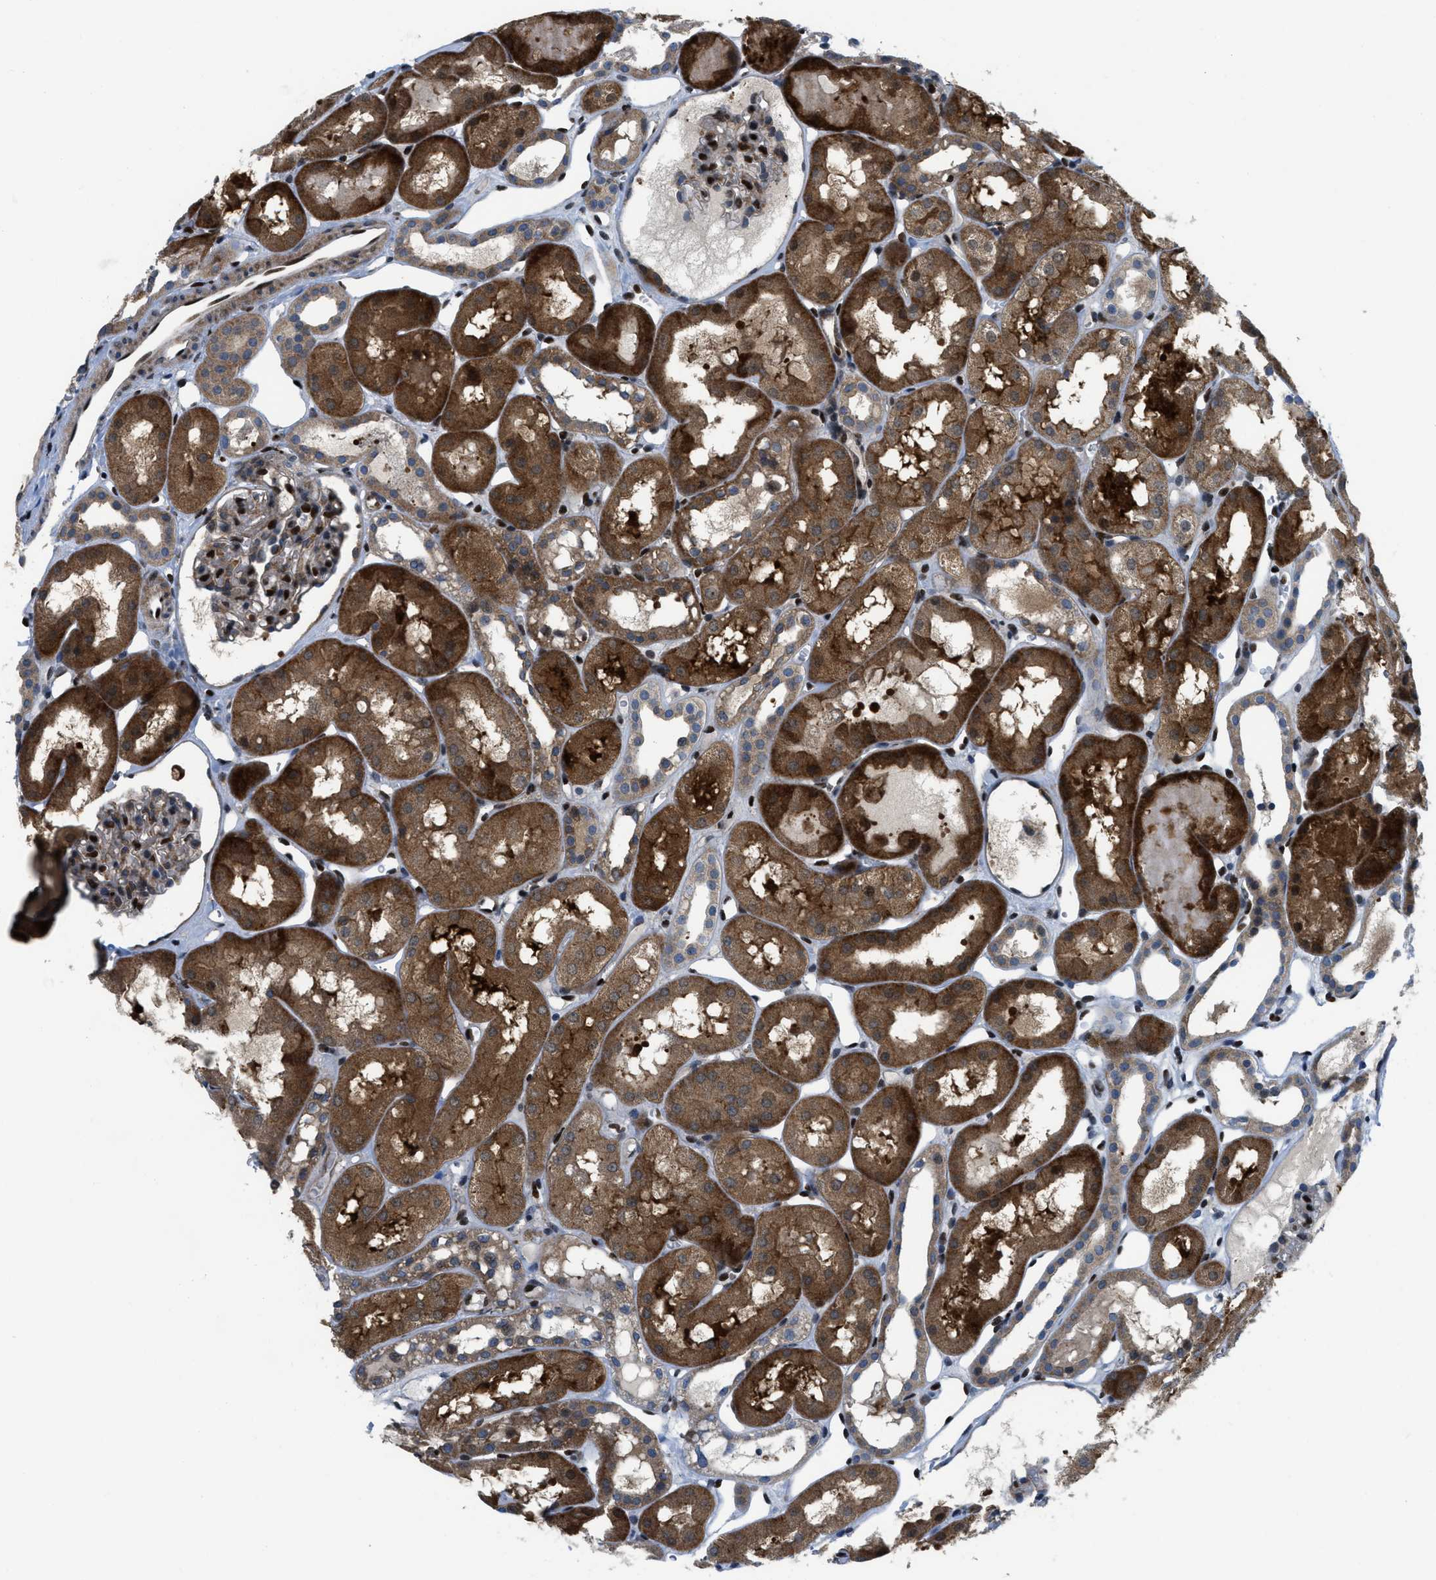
{"staining": {"intensity": "strong", "quantity": "25%-75%", "location": "nuclear"}, "tissue": "kidney", "cell_type": "Cells in glomeruli", "image_type": "normal", "snomed": [{"axis": "morphology", "description": "Normal tissue, NOS"}, {"axis": "topography", "description": "Kidney"}, {"axis": "topography", "description": "Urinary bladder"}], "caption": "Immunohistochemical staining of normal kidney exhibits 25%-75% levels of strong nuclear protein positivity in about 25%-75% of cells in glomeruli.", "gene": "PPP2CB", "patient": {"sex": "male", "age": 16}}